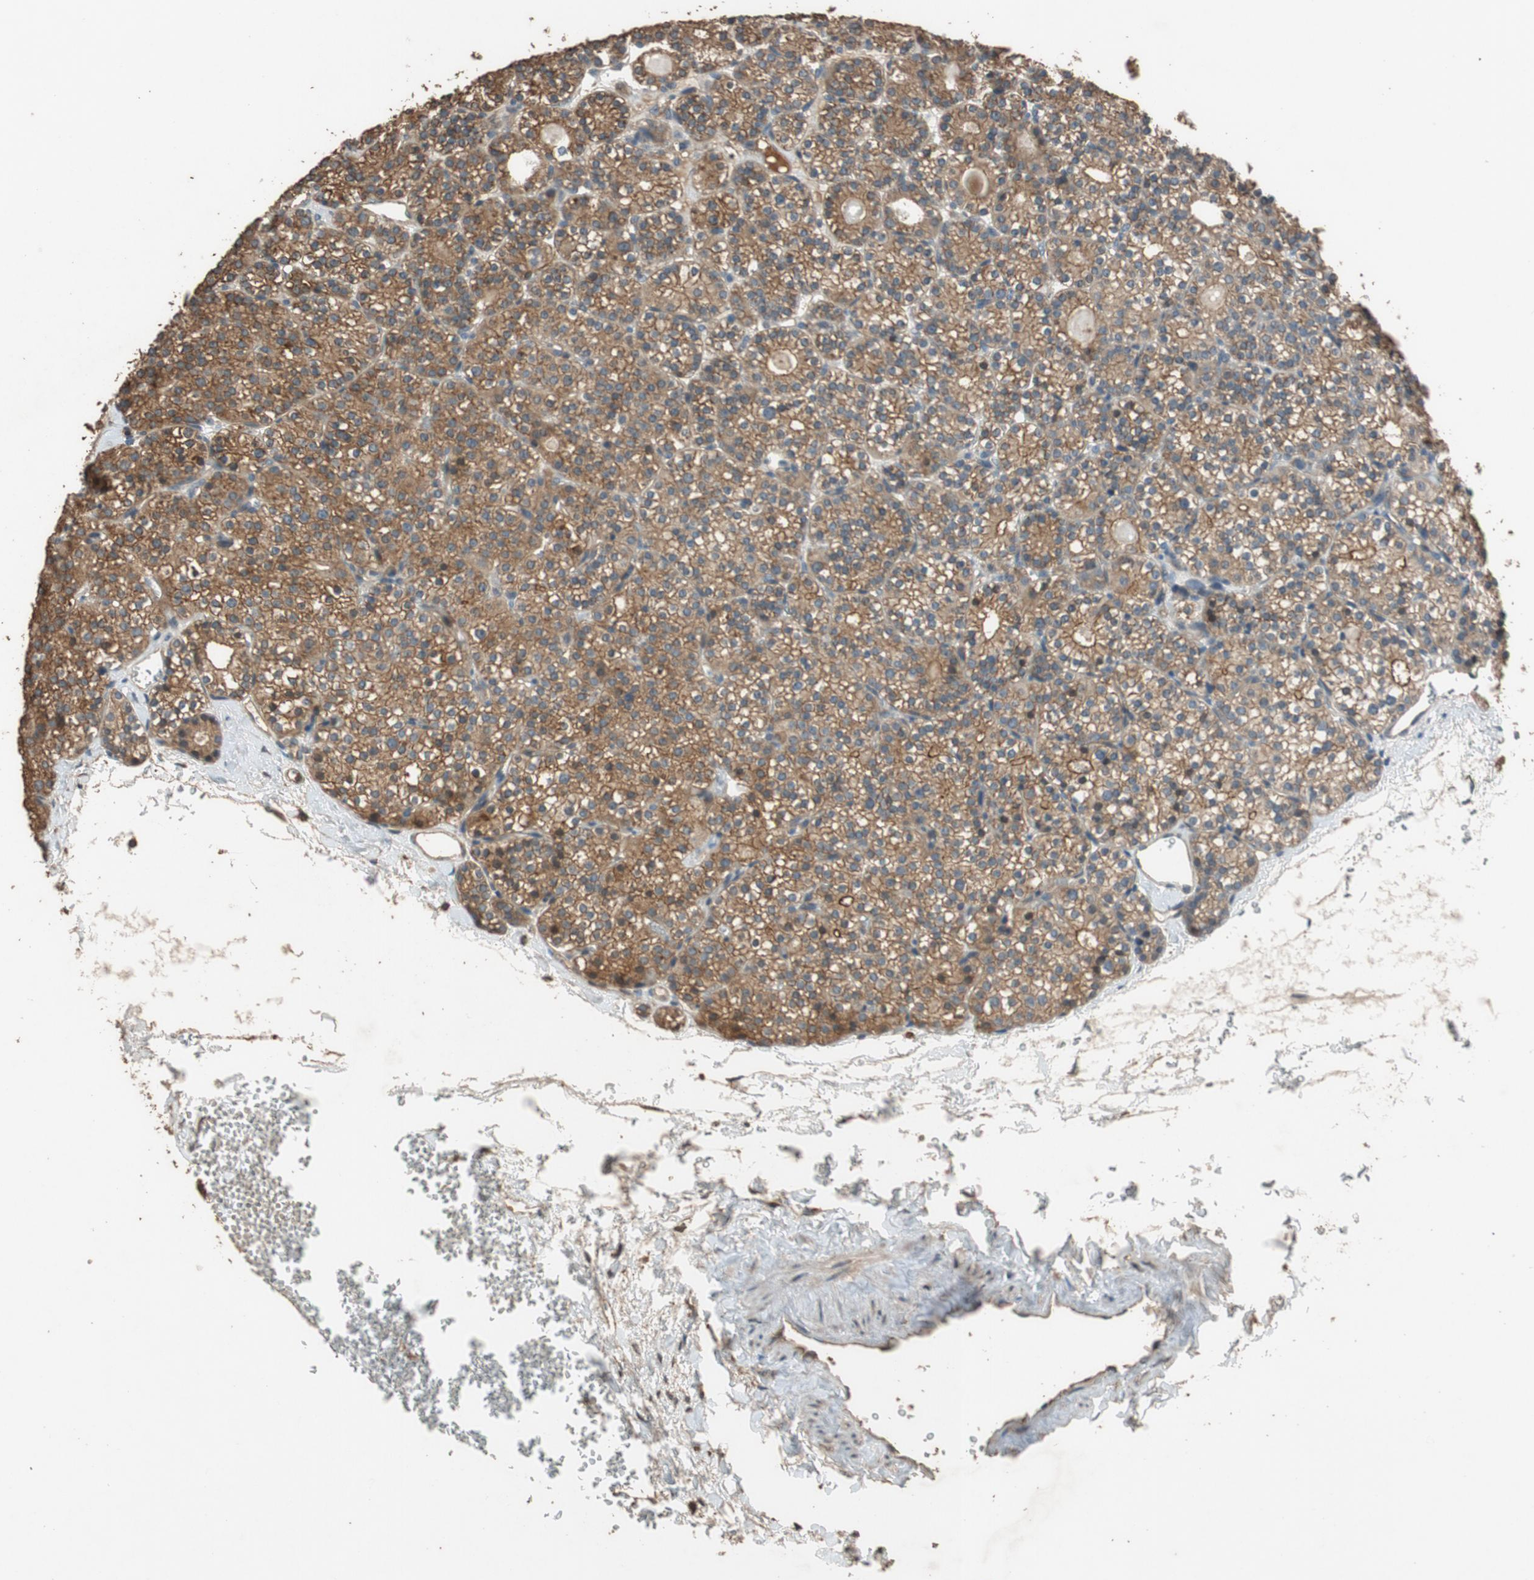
{"staining": {"intensity": "moderate", "quantity": ">75%", "location": "cytoplasmic/membranous"}, "tissue": "parathyroid gland", "cell_type": "Glandular cells", "image_type": "normal", "snomed": [{"axis": "morphology", "description": "Normal tissue, NOS"}, {"axis": "topography", "description": "Parathyroid gland"}], "caption": "IHC image of unremarkable parathyroid gland: parathyroid gland stained using immunohistochemistry (IHC) shows medium levels of moderate protein expression localized specifically in the cytoplasmic/membranous of glandular cells, appearing as a cytoplasmic/membranous brown color.", "gene": "MST1R", "patient": {"sex": "female", "age": 64}}